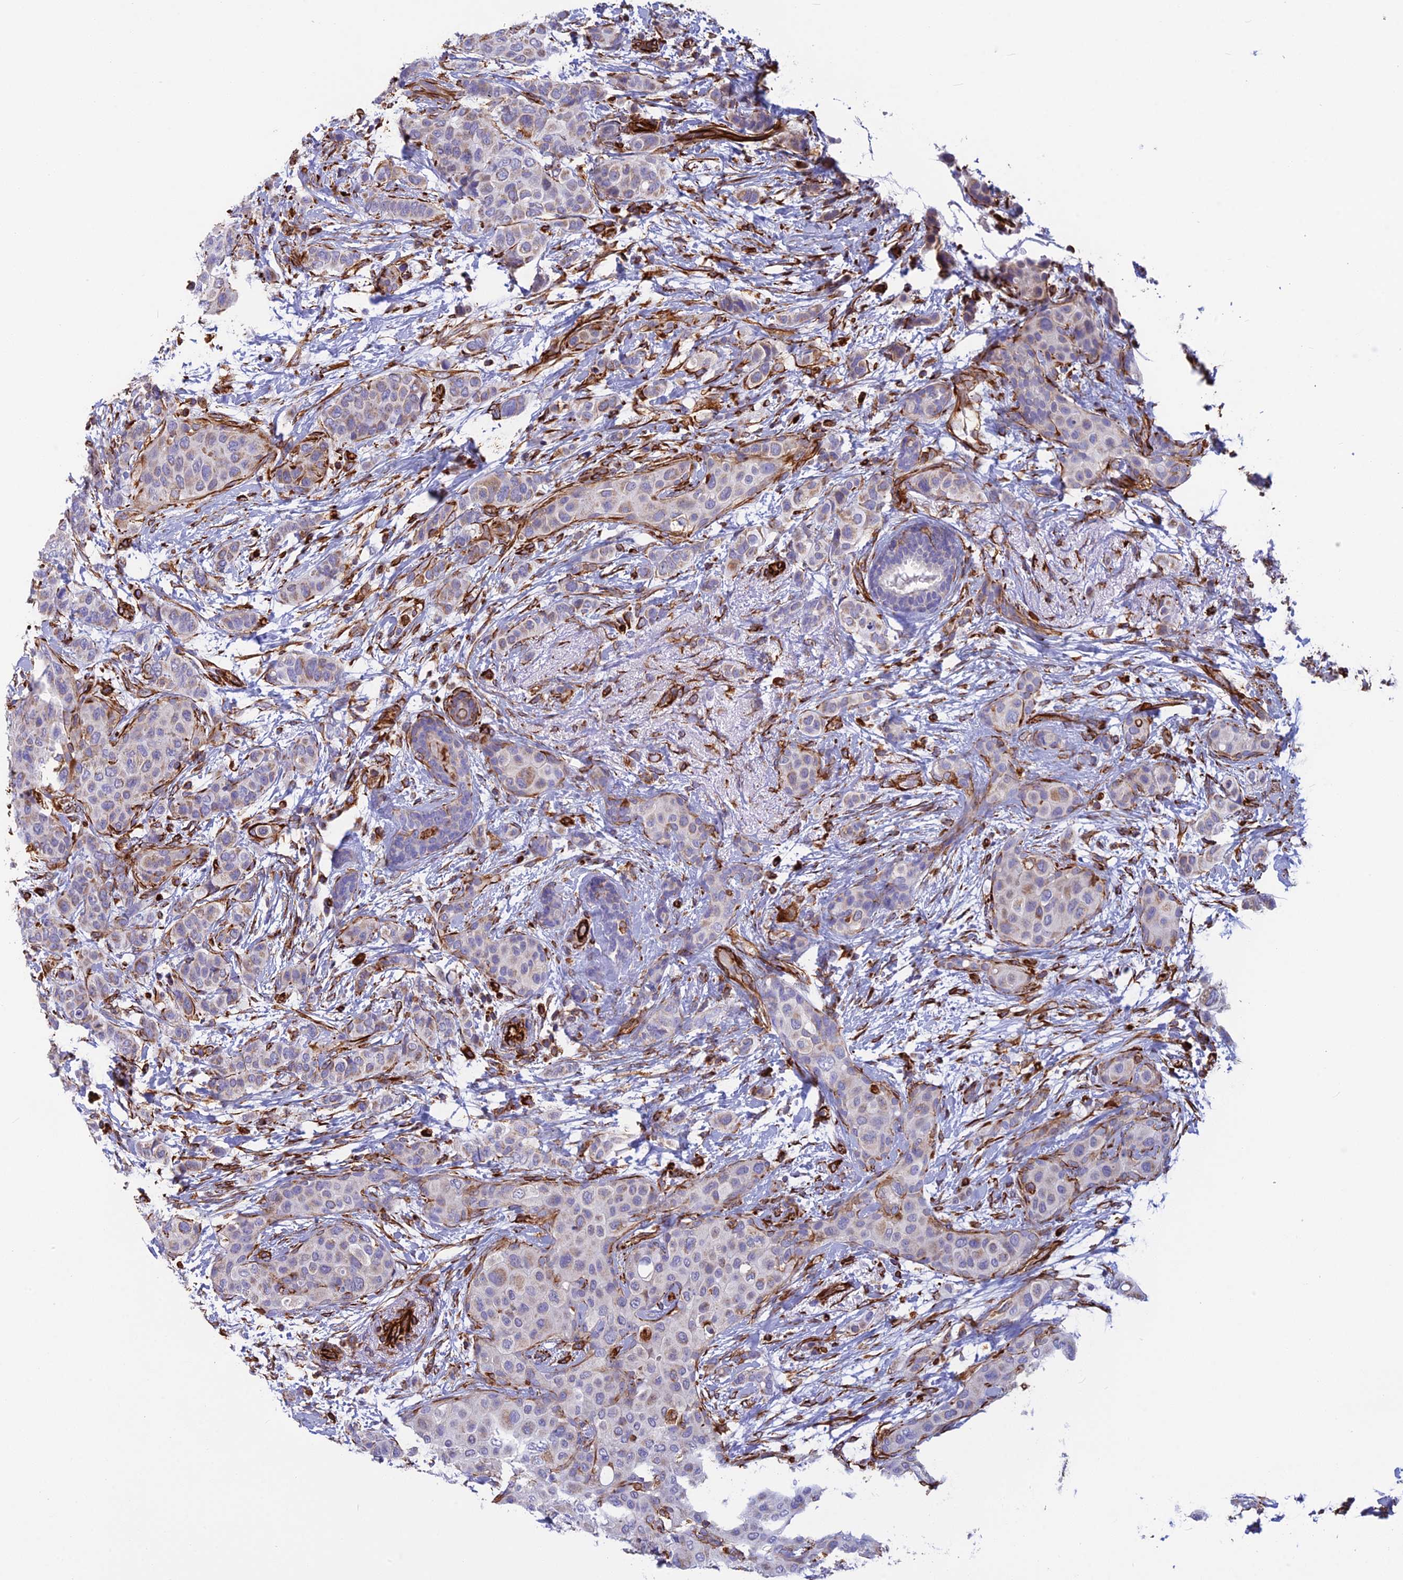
{"staining": {"intensity": "weak", "quantity": "<25%", "location": "cytoplasmic/membranous"}, "tissue": "breast cancer", "cell_type": "Tumor cells", "image_type": "cancer", "snomed": [{"axis": "morphology", "description": "Lobular carcinoma"}, {"axis": "topography", "description": "Breast"}], "caption": "Lobular carcinoma (breast) was stained to show a protein in brown. There is no significant staining in tumor cells.", "gene": "FBXL20", "patient": {"sex": "female", "age": 51}}